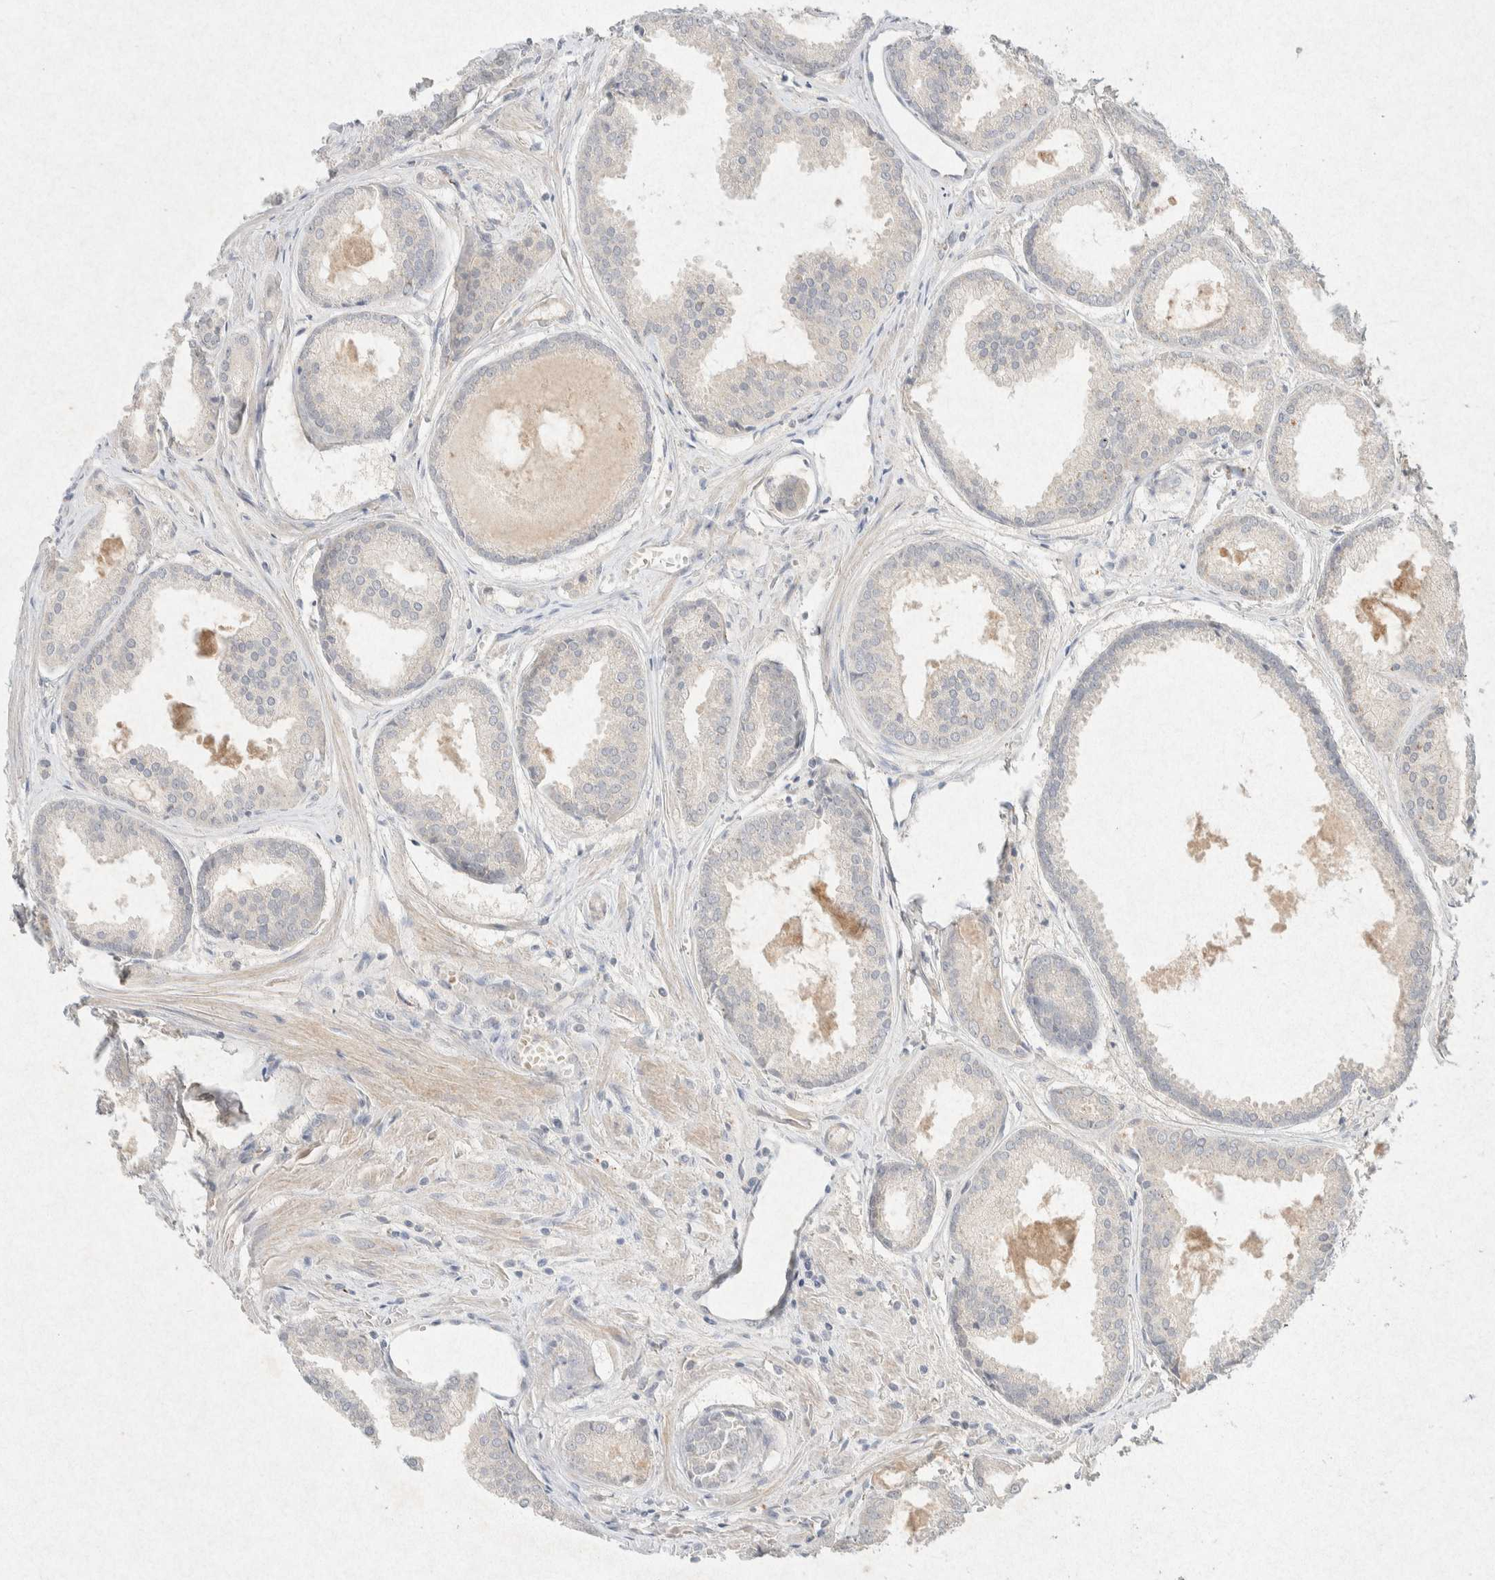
{"staining": {"intensity": "negative", "quantity": "none", "location": "none"}, "tissue": "prostate cancer", "cell_type": "Tumor cells", "image_type": "cancer", "snomed": [{"axis": "morphology", "description": "Adenocarcinoma, Low grade"}, {"axis": "topography", "description": "Prostate"}], "caption": "DAB immunohistochemical staining of human low-grade adenocarcinoma (prostate) displays no significant staining in tumor cells.", "gene": "GNAI1", "patient": {"sex": "male", "age": 64}}